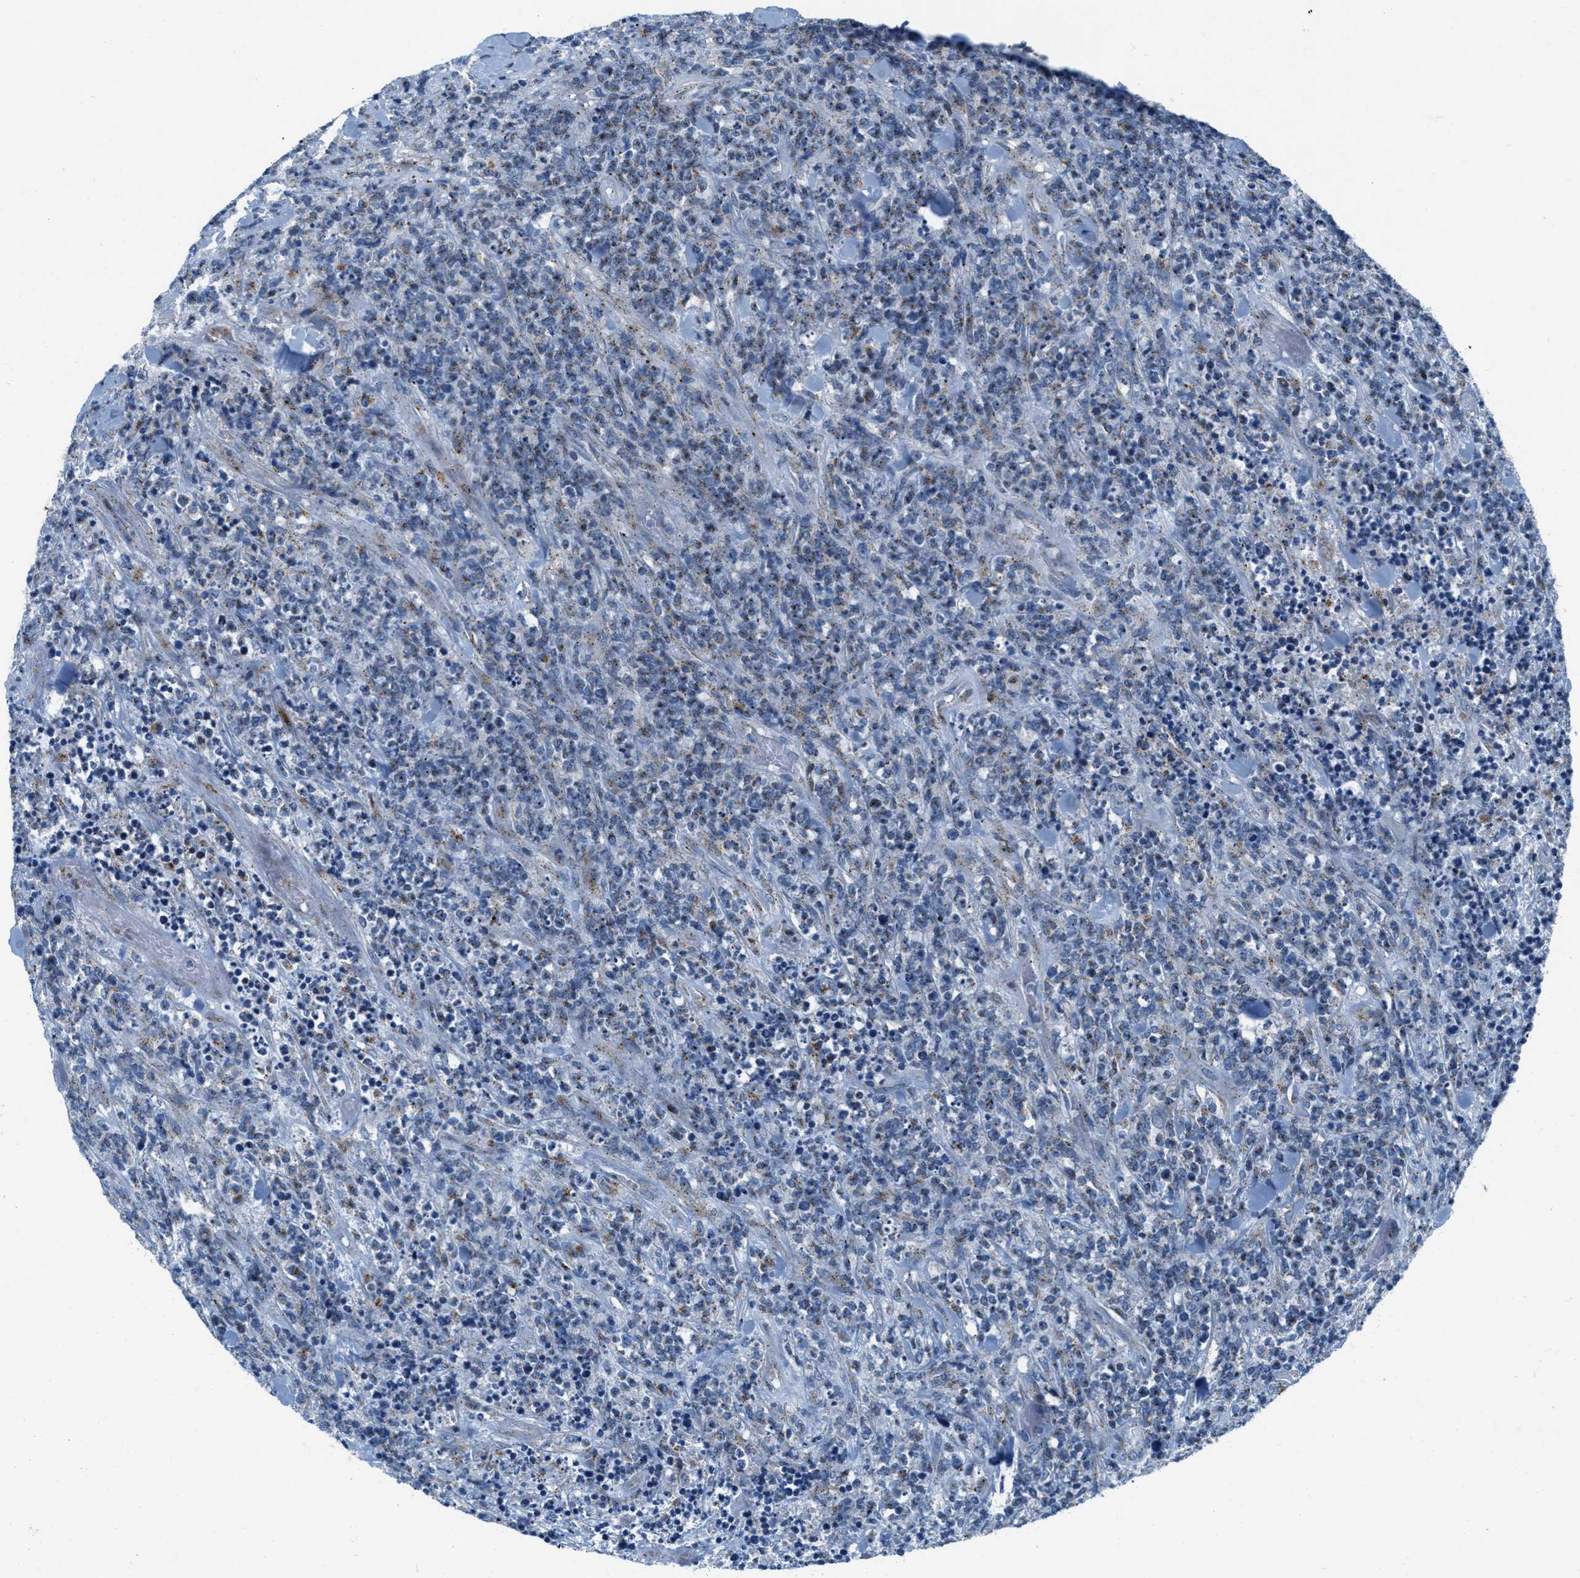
{"staining": {"intensity": "weak", "quantity": "25%-75%", "location": "cytoplasmic/membranous"}, "tissue": "lymphoma", "cell_type": "Tumor cells", "image_type": "cancer", "snomed": [{"axis": "morphology", "description": "Malignant lymphoma, non-Hodgkin's type, High grade"}, {"axis": "topography", "description": "Soft tissue"}], "caption": "Immunohistochemistry (IHC) (DAB) staining of lymphoma shows weak cytoplasmic/membranous protein expression in approximately 25%-75% of tumor cells. Using DAB (brown) and hematoxylin (blue) stains, captured at high magnification using brightfield microscopy.", "gene": "MFSD13A", "patient": {"sex": "male", "age": 18}}